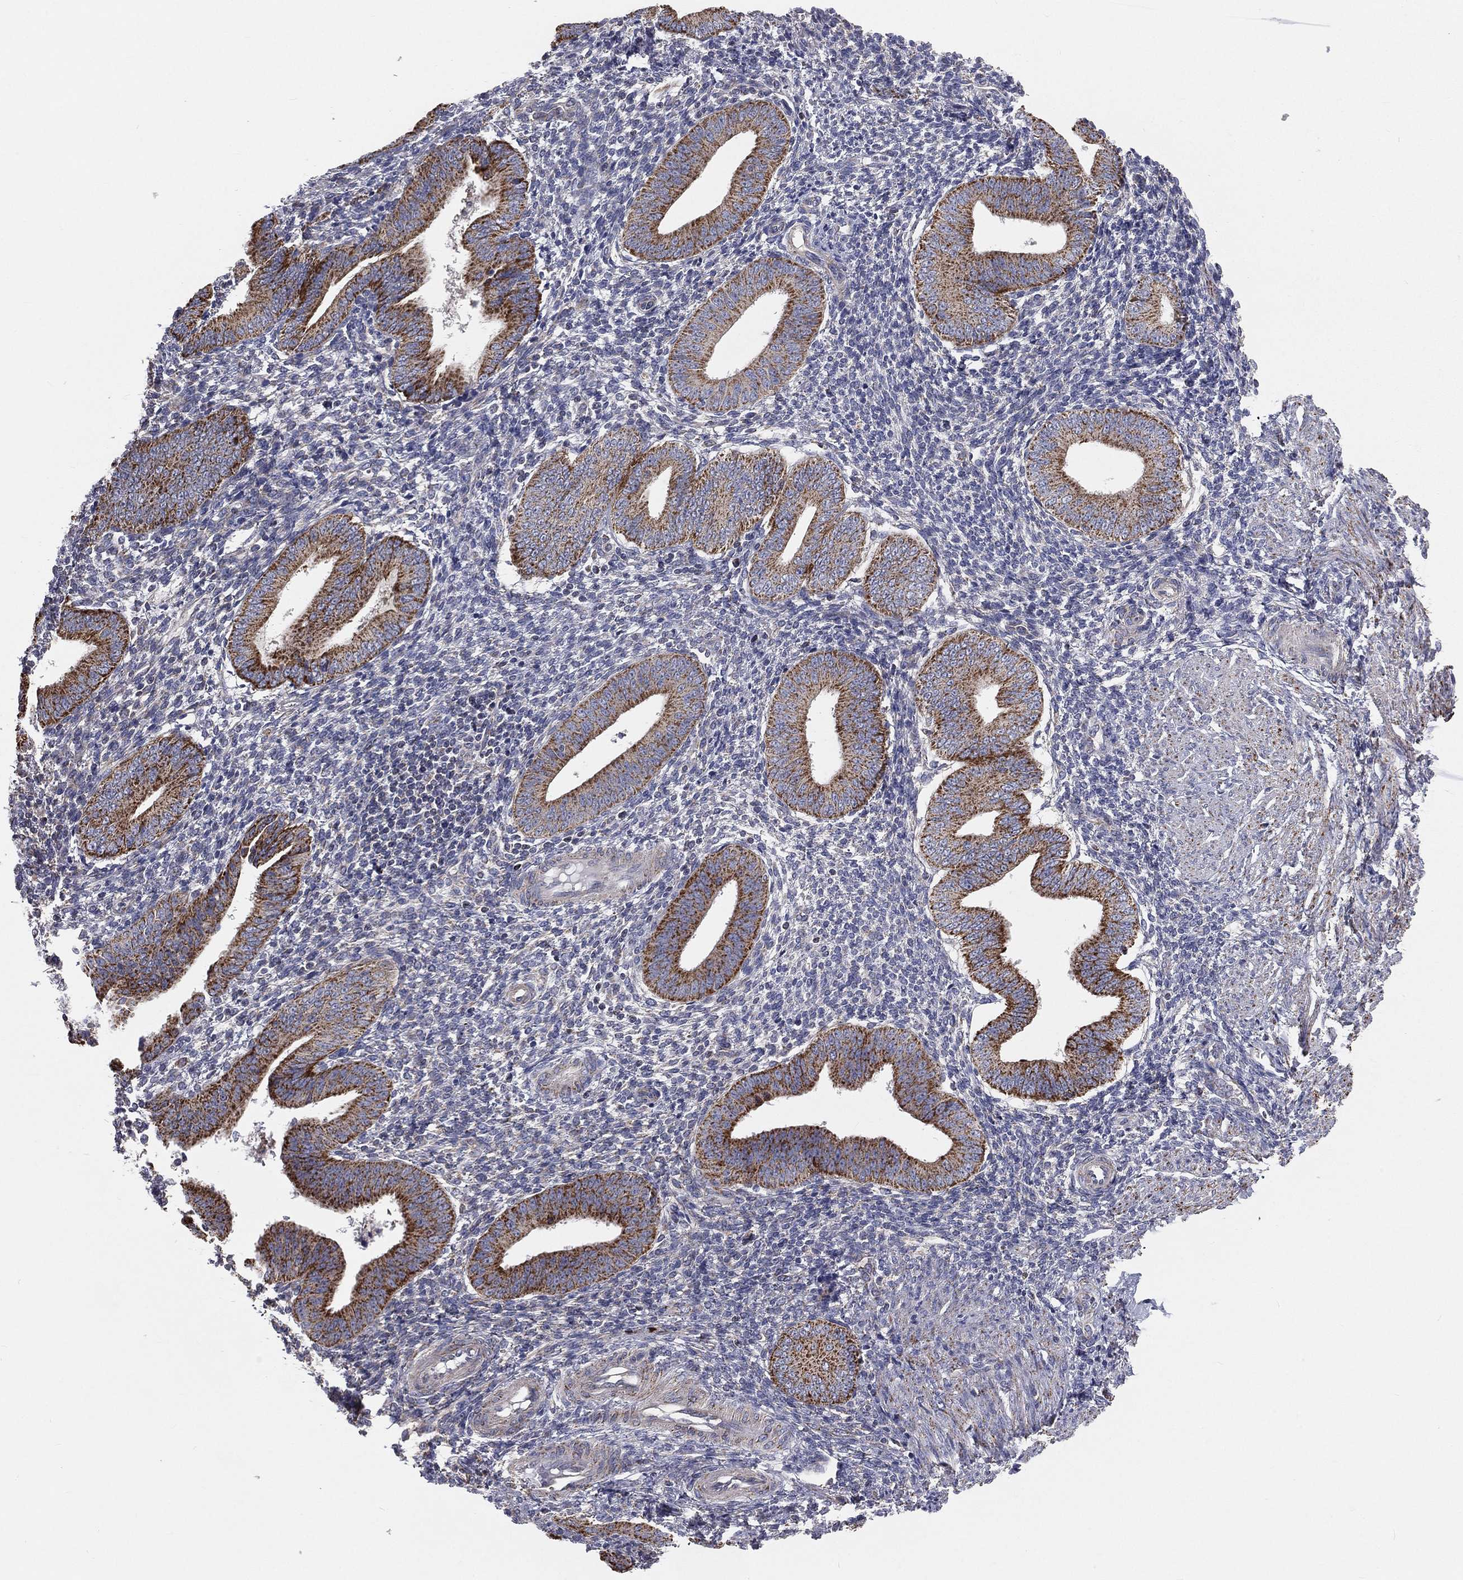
{"staining": {"intensity": "negative", "quantity": "none", "location": "none"}, "tissue": "endometrium", "cell_type": "Cells in endometrial stroma", "image_type": "normal", "snomed": [{"axis": "morphology", "description": "Normal tissue, NOS"}, {"axis": "topography", "description": "Endometrium"}], "caption": "Human endometrium stained for a protein using immunohistochemistry (IHC) demonstrates no staining in cells in endometrial stroma.", "gene": "HADH", "patient": {"sex": "female", "age": 39}}